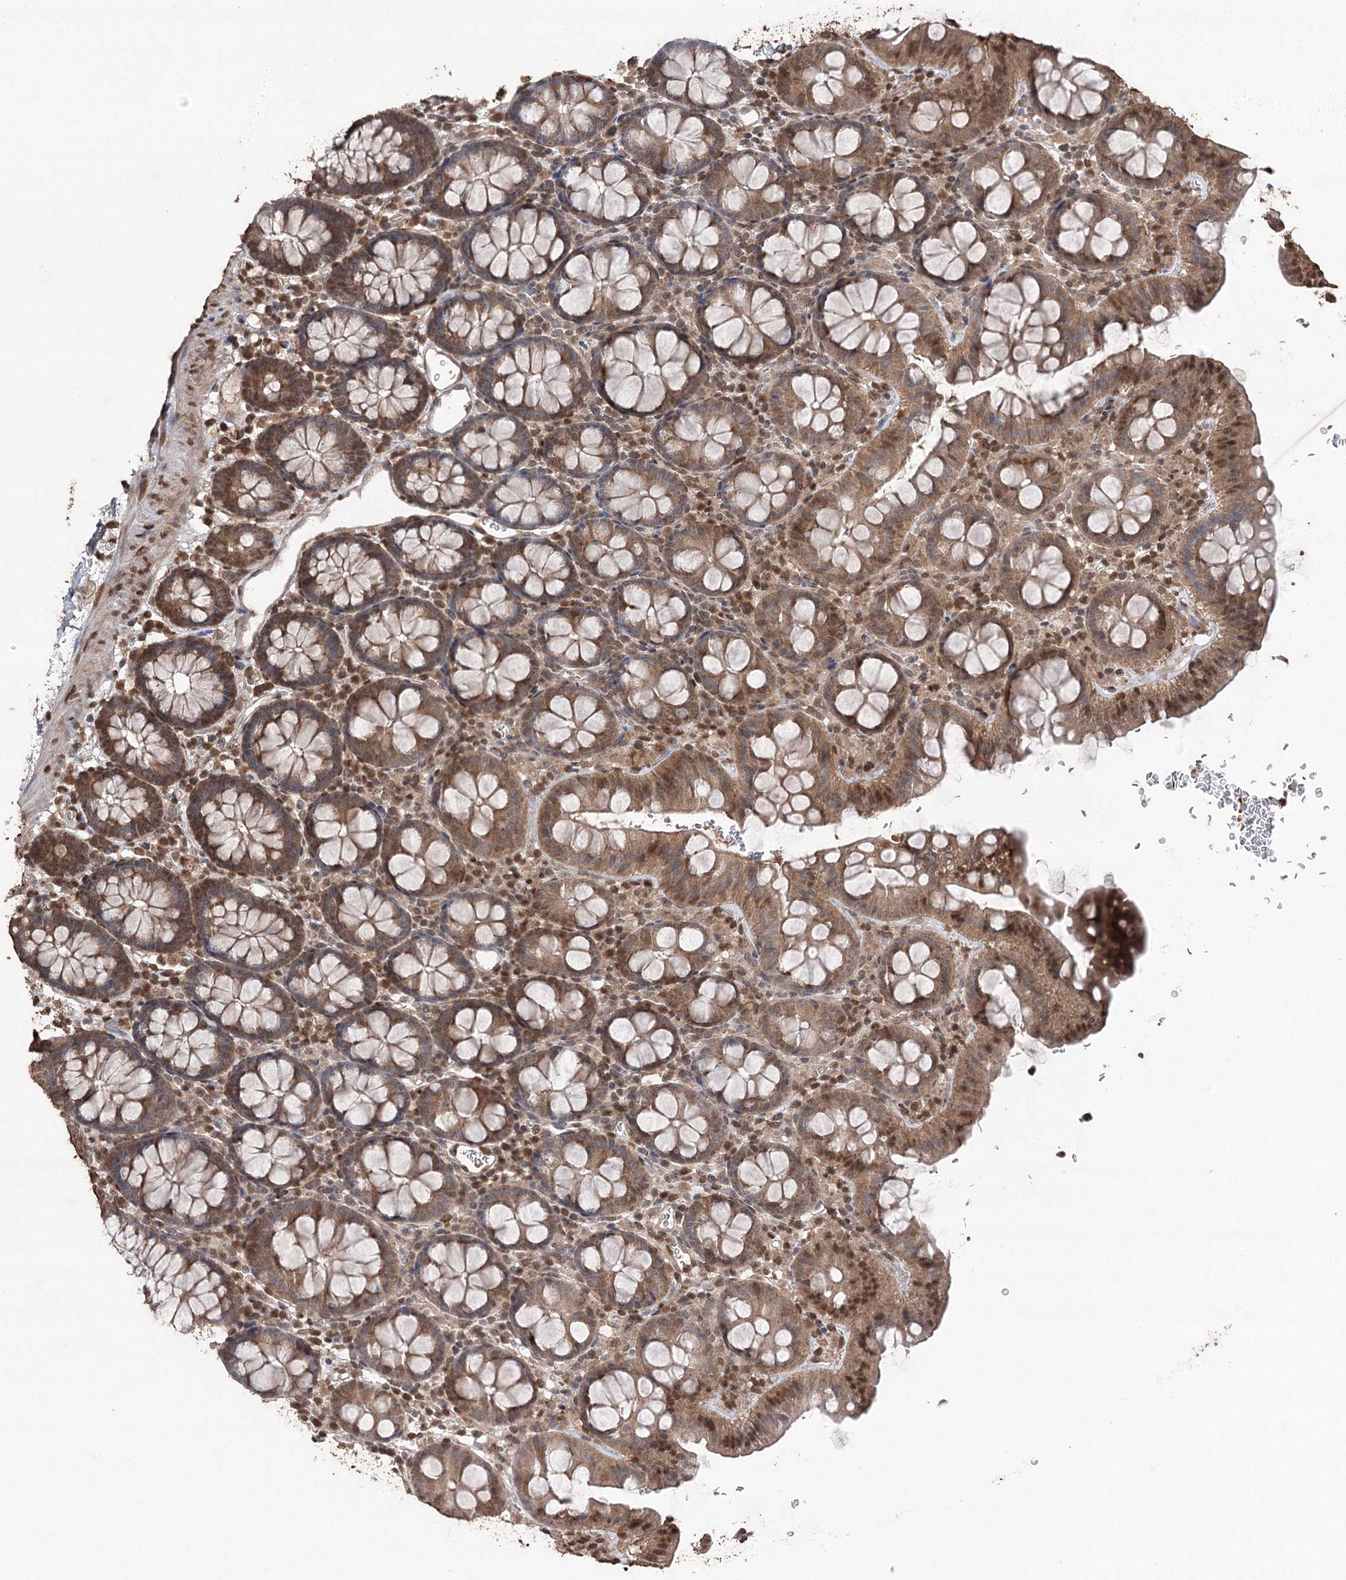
{"staining": {"intensity": "moderate", "quantity": ">75%", "location": "cytoplasmic/membranous,nuclear"}, "tissue": "colon", "cell_type": "Endothelial cells", "image_type": "normal", "snomed": [{"axis": "morphology", "description": "Normal tissue, NOS"}, {"axis": "topography", "description": "Colon"}], "caption": "This photomicrograph exhibits IHC staining of normal colon, with medium moderate cytoplasmic/membranous,nuclear expression in about >75% of endothelial cells.", "gene": "ATG14", "patient": {"sex": "male", "age": 75}}